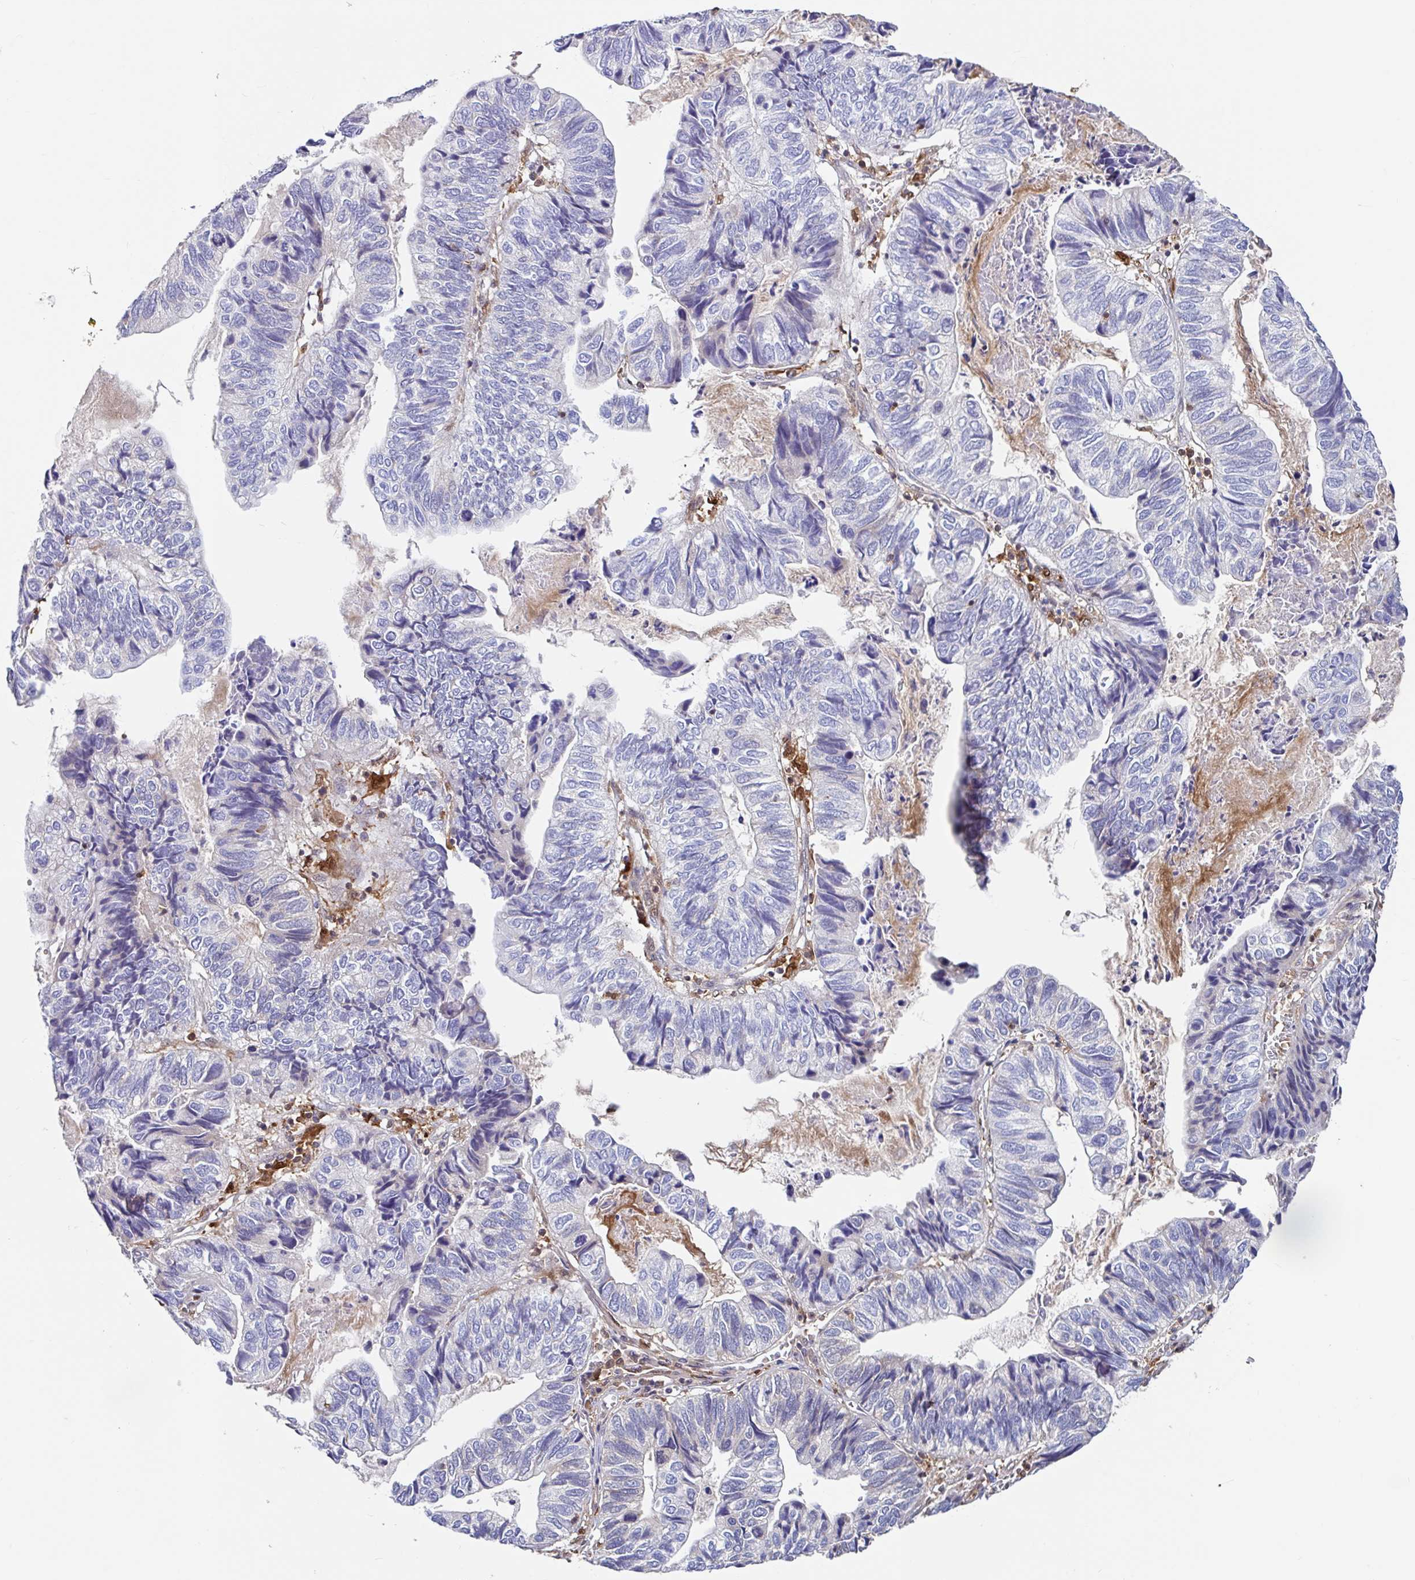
{"staining": {"intensity": "weak", "quantity": "<25%", "location": "cytoplasmic/membranous"}, "tissue": "stomach cancer", "cell_type": "Tumor cells", "image_type": "cancer", "snomed": [{"axis": "morphology", "description": "Adenocarcinoma, NOS"}, {"axis": "topography", "description": "Stomach, upper"}], "caption": "The photomicrograph displays no staining of tumor cells in stomach adenocarcinoma.", "gene": "BLVRA", "patient": {"sex": "female", "age": 67}}